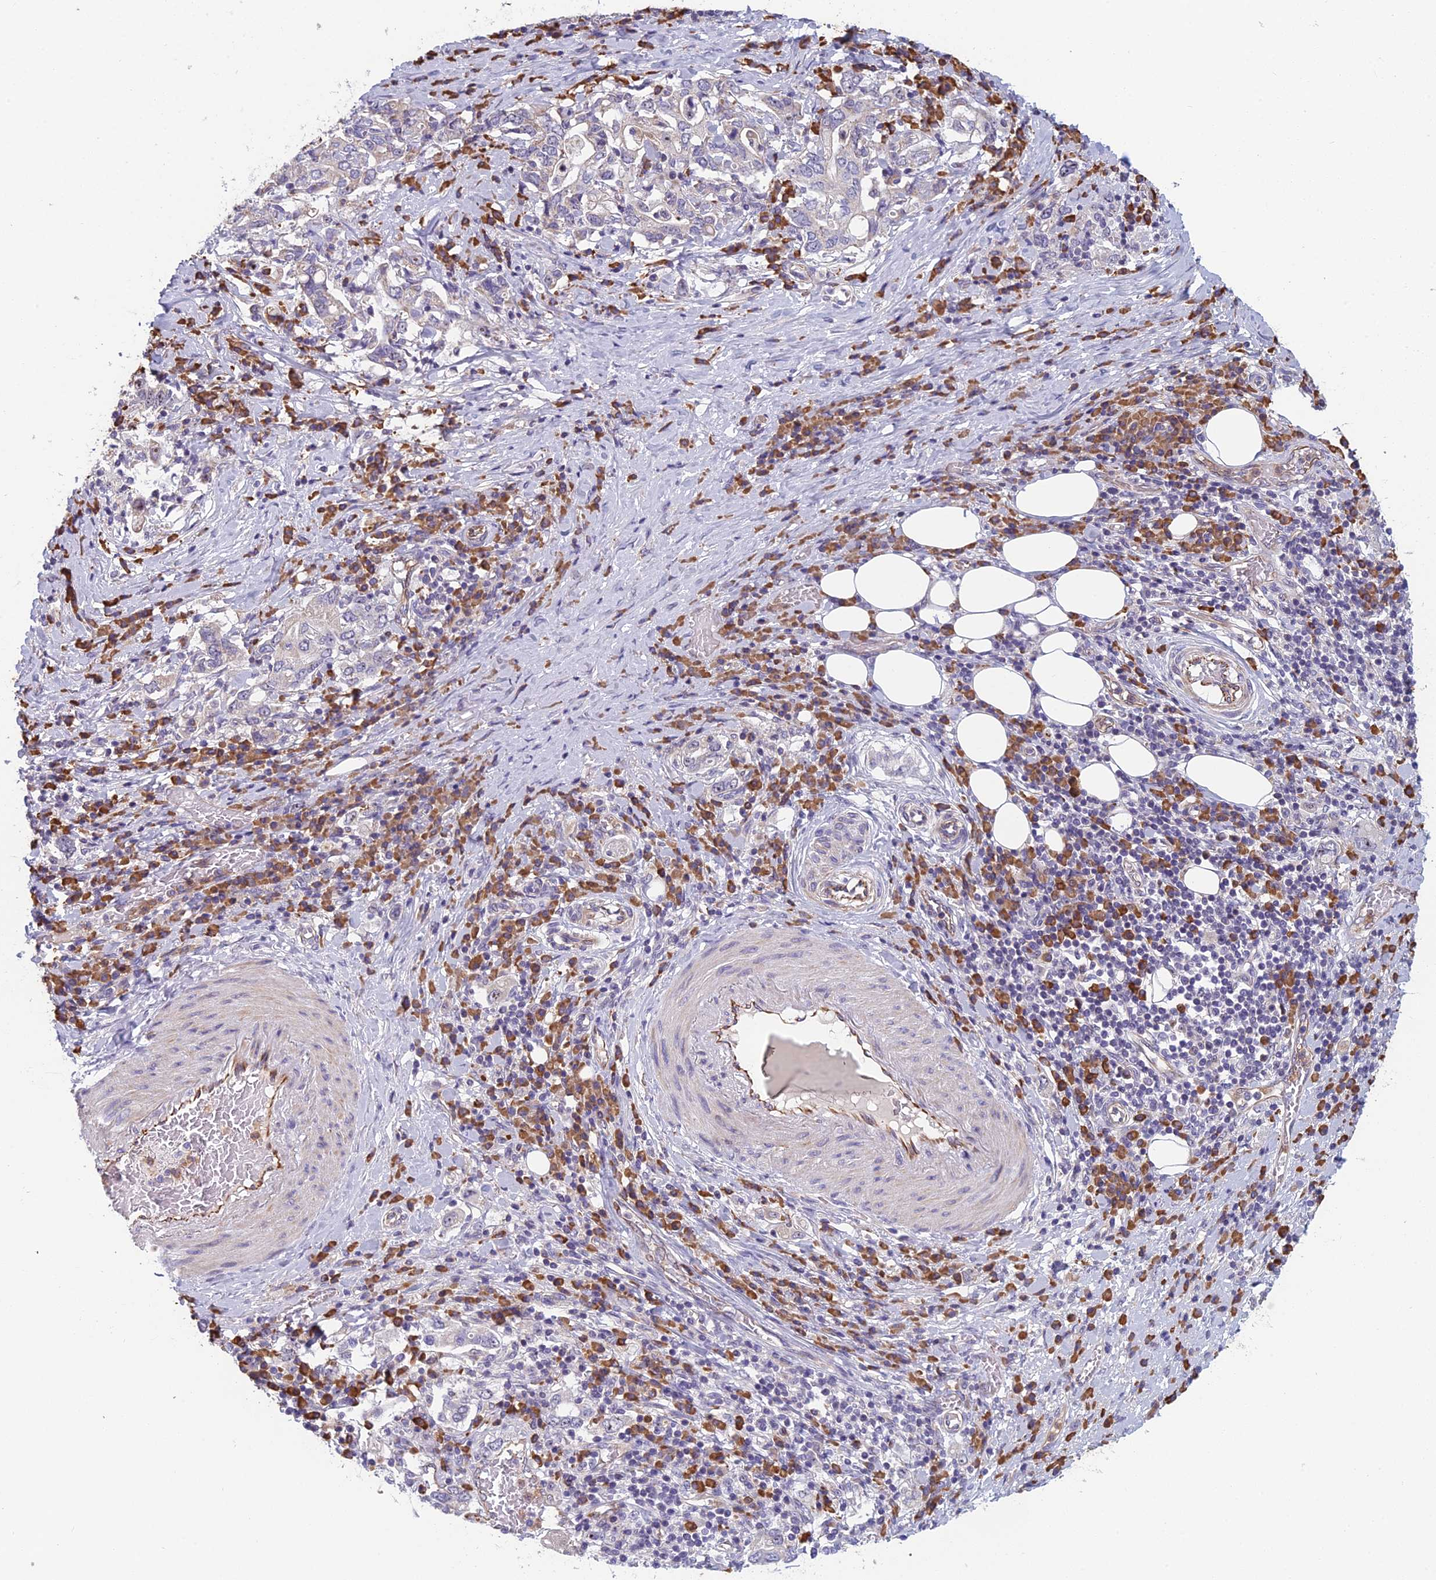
{"staining": {"intensity": "negative", "quantity": "none", "location": "none"}, "tissue": "stomach cancer", "cell_type": "Tumor cells", "image_type": "cancer", "snomed": [{"axis": "morphology", "description": "Adenocarcinoma, NOS"}, {"axis": "topography", "description": "Stomach, upper"}, {"axis": "topography", "description": "Stomach"}], "caption": "Tumor cells are negative for protein expression in human adenocarcinoma (stomach).", "gene": "NOC2L", "patient": {"sex": "male", "age": 62}}